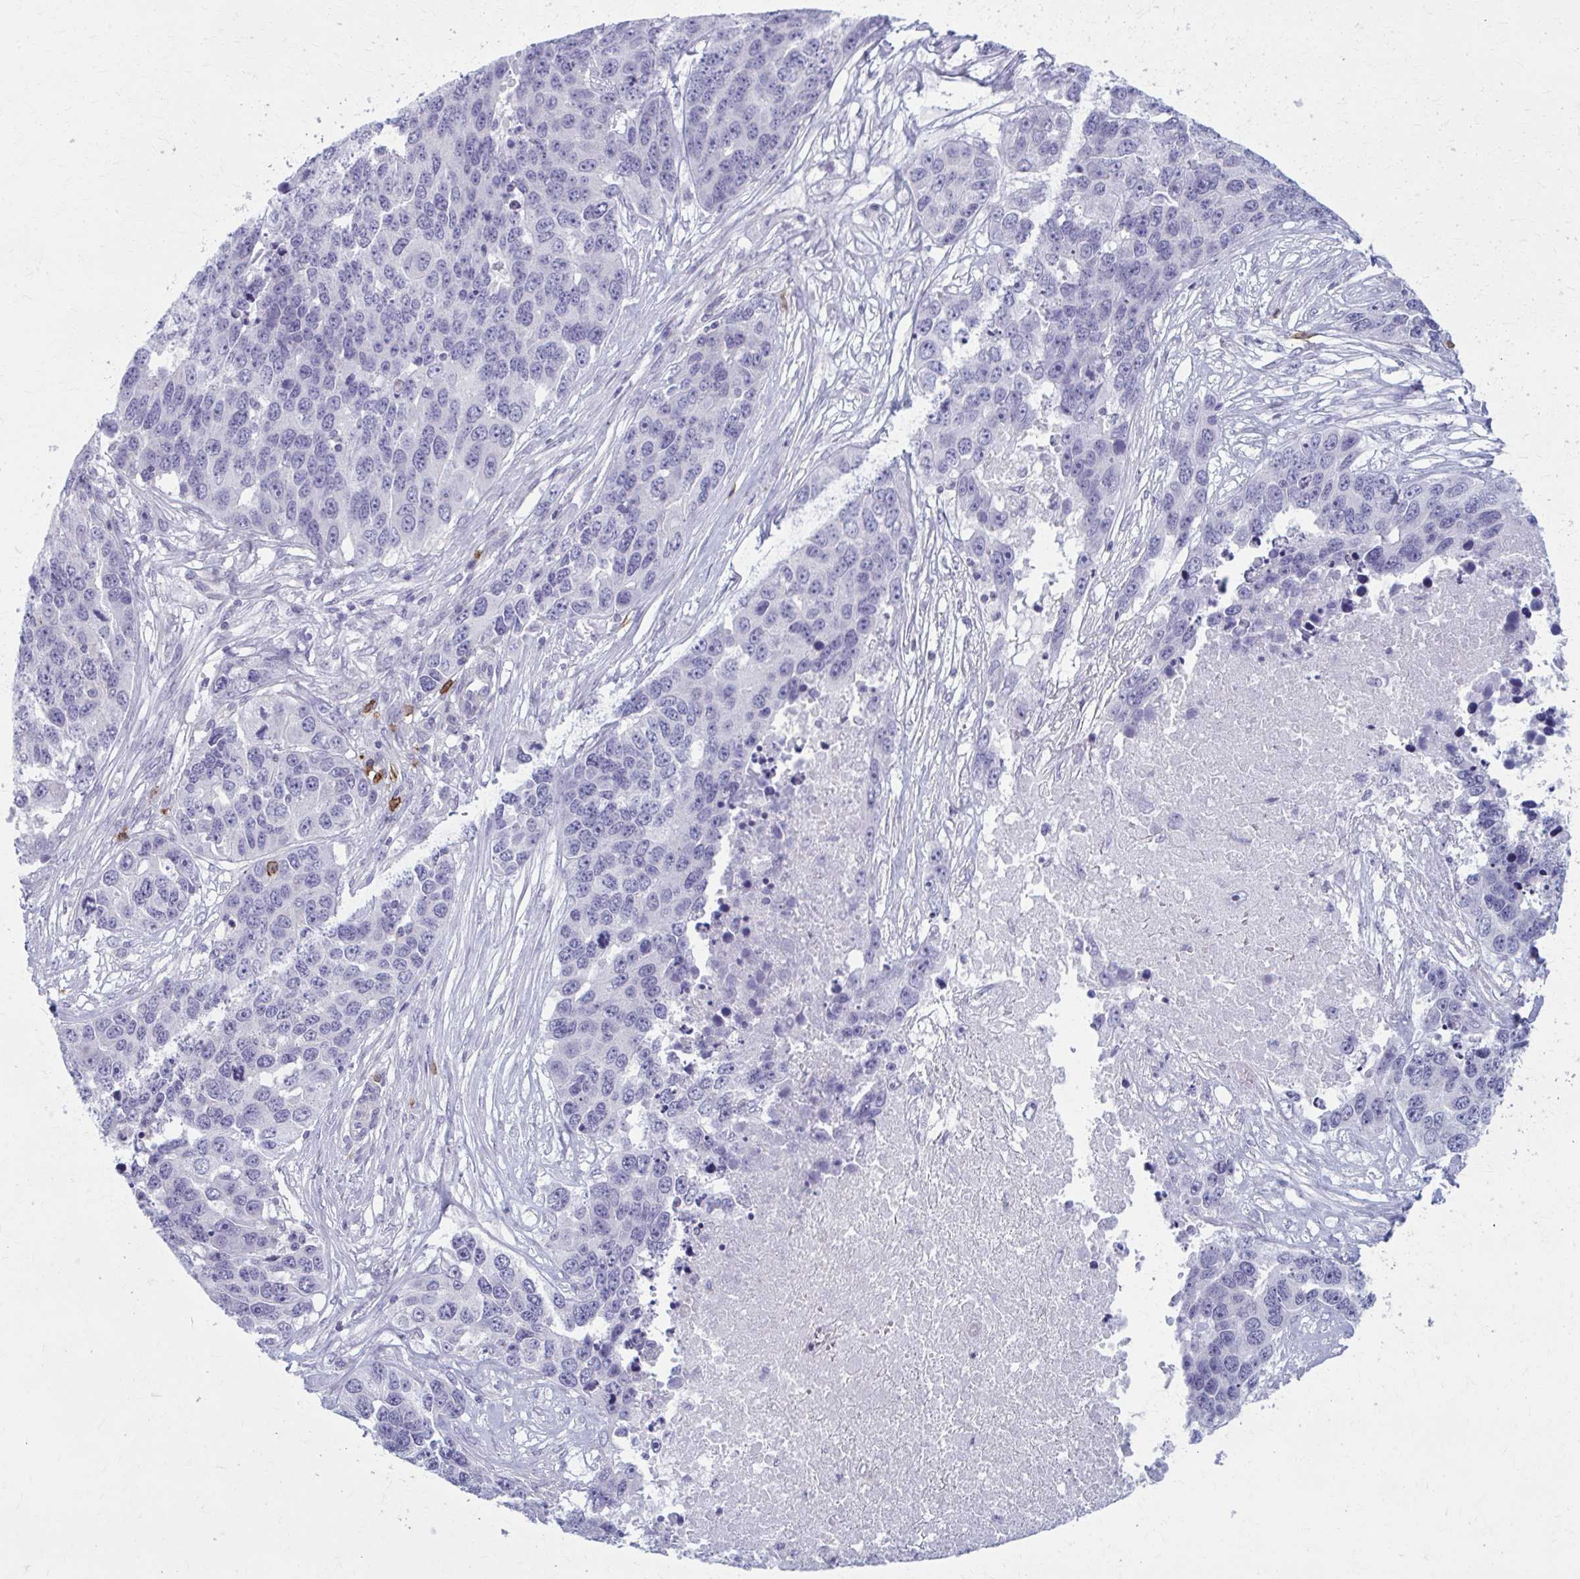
{"staining": {"intensity": "negative", "quantity": "none", "location": "none"}, "tissue": "ovarian cancer", "cell_type": "Tumor cells", "image_type": "cancer", "snomed": [{"axis": "morphology", "description": "Cystadenocarcinoma, serous, NOS"}, {"axis": "topography", "description": "Ovary"}], "caption": "Protein analysis of serous cystadenocarcinoma (ovarian) shows no significant staining in tumor cells.", "gene": "CD38", "patient": {"sex": "female", "age": 76}}